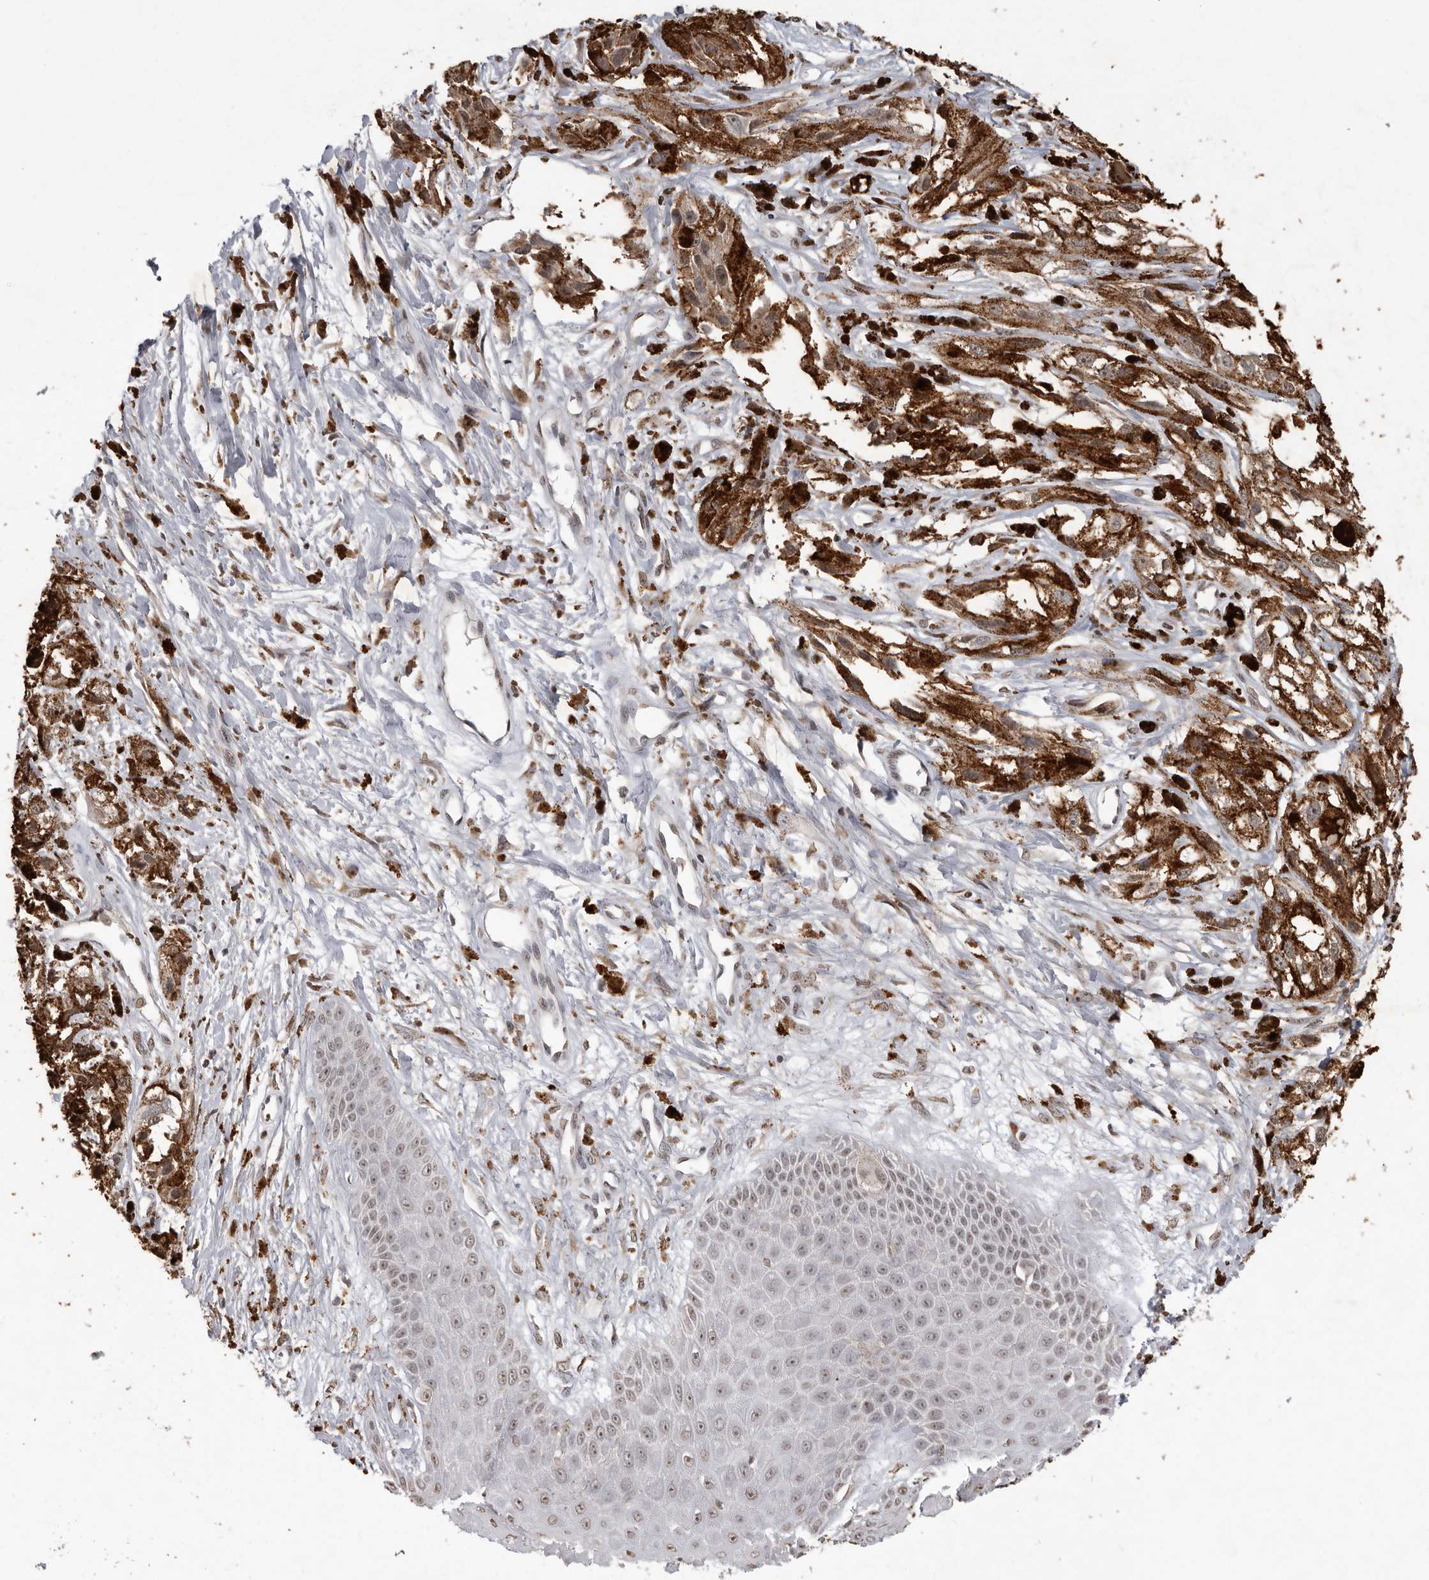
{"staining": {"intensity": "weak", "quantity": "25%-75%", "location": "nuclear"}, "tissue": "melanoma", "cell_type": "Tumor cells", "image_type": "cancer", "snomed": [{"axis": "morphology", "description": "Malignant melanoma, NOS"}, {"axis": "topography", "description": "Skin"}], "caption": "Protein expression analysis of melanoma shows weak nuclear expression in approximately 25%-75% of tumor cells. (DAB (3,3'-diaminobenzidine) IHC, brown staining for protein, blue staining for nuclei).", "gene": "WDR45", "patient": {"sex": "male", "age": 88}}